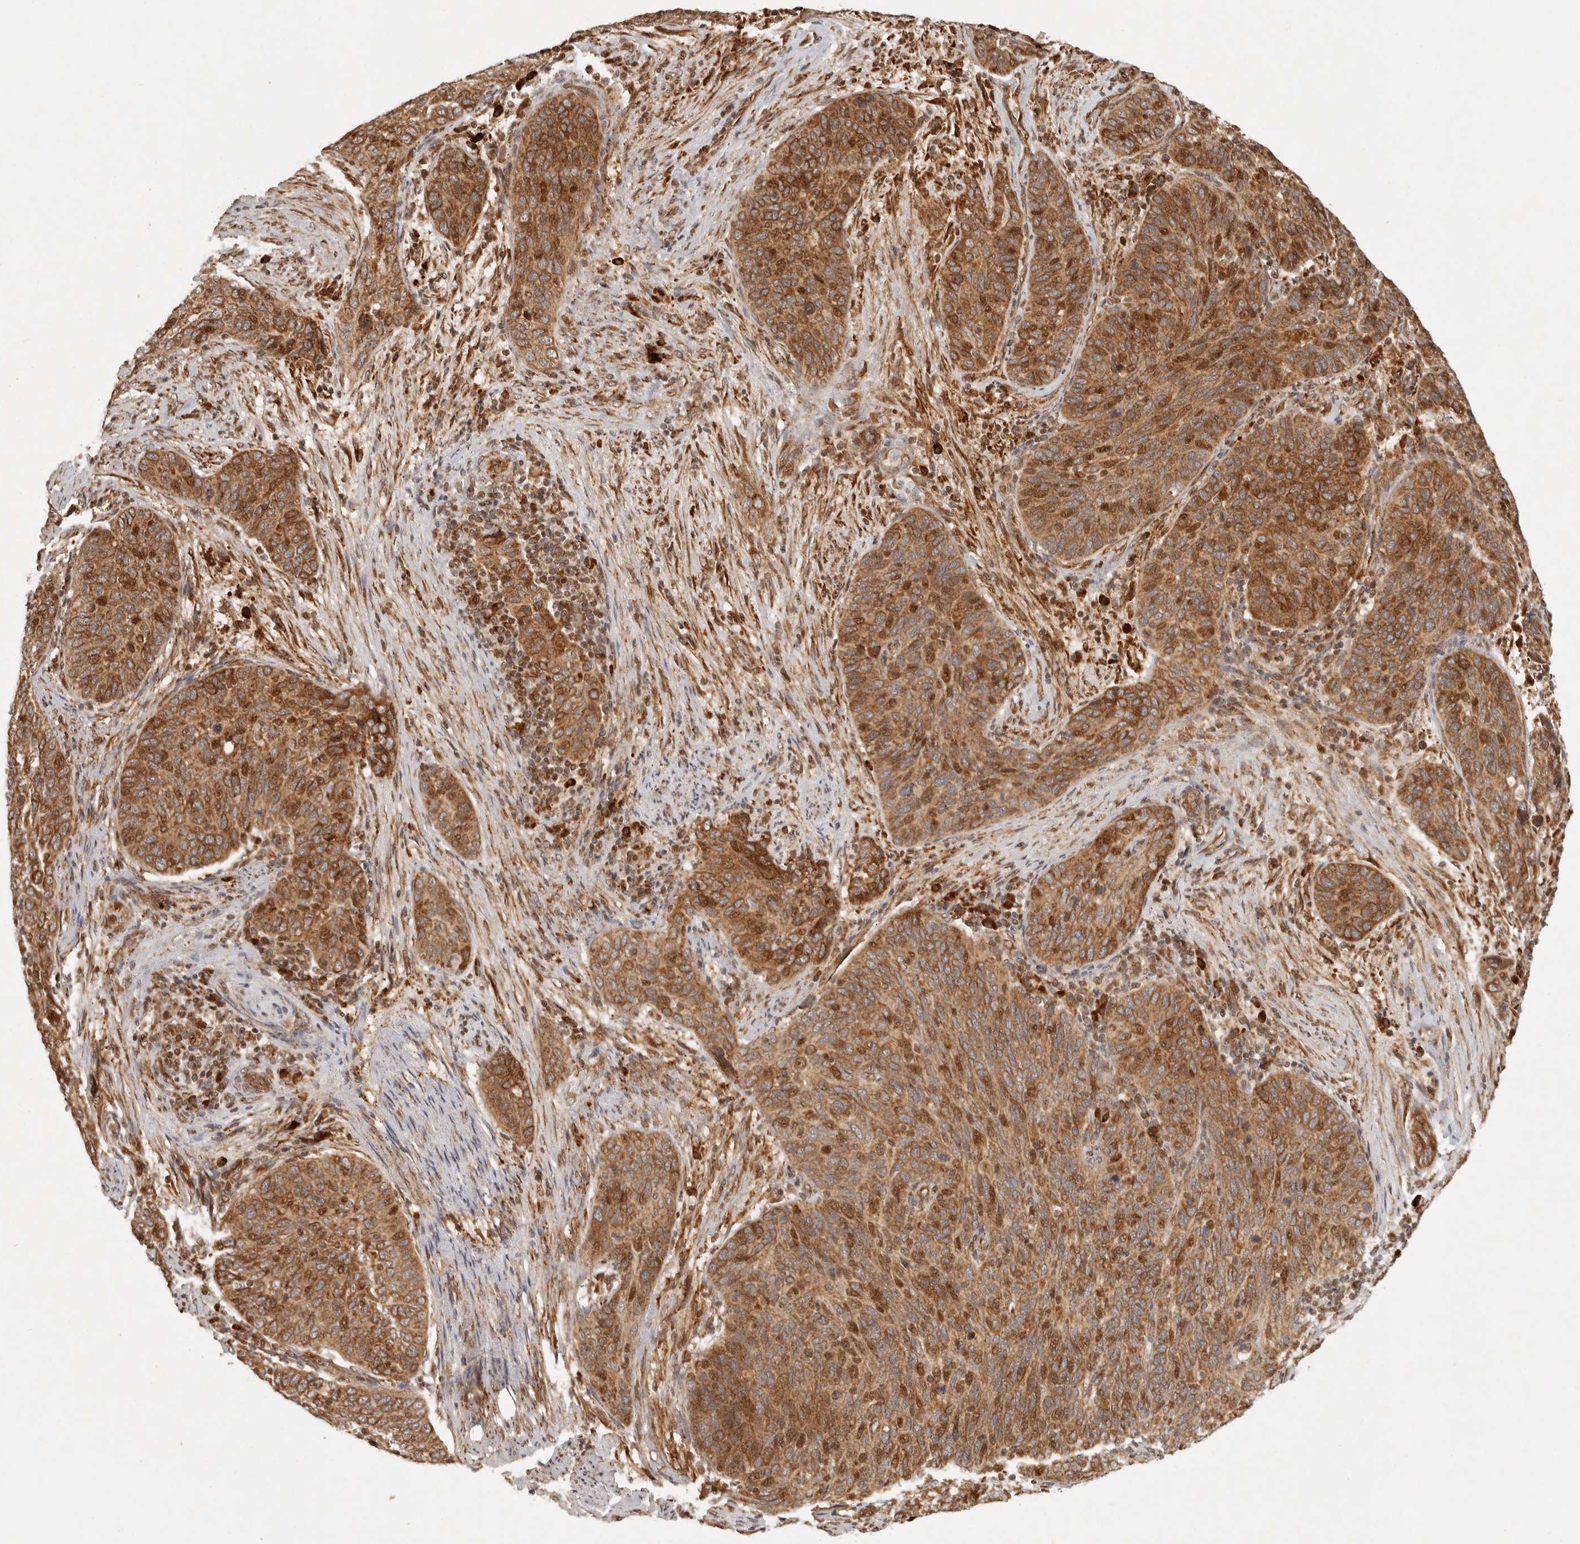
{"staining": {"intensity": "moderate", "quantity": ">75%", "location": "cytoplasmic/membranous,nuclear"}, "tissue": "cervical cancer", "cell_type": "Tumor cells", "image_type": "cancer", "snomed": [{"axis": "morphology", "description": "Squamous cell carcinoma, NOS"}, {"axis": "topography", "description": "Cervix"}], "caption": "About >75% of tumor cells in human cervical cancer (squamous cell carcinoma) show moderate cytoplasmic/membranous and nuclear protein staining as visualized by brown immunohistochemical staining.", "gene": "KLHL38", "patient": {"sex": "female", "age": 60}}